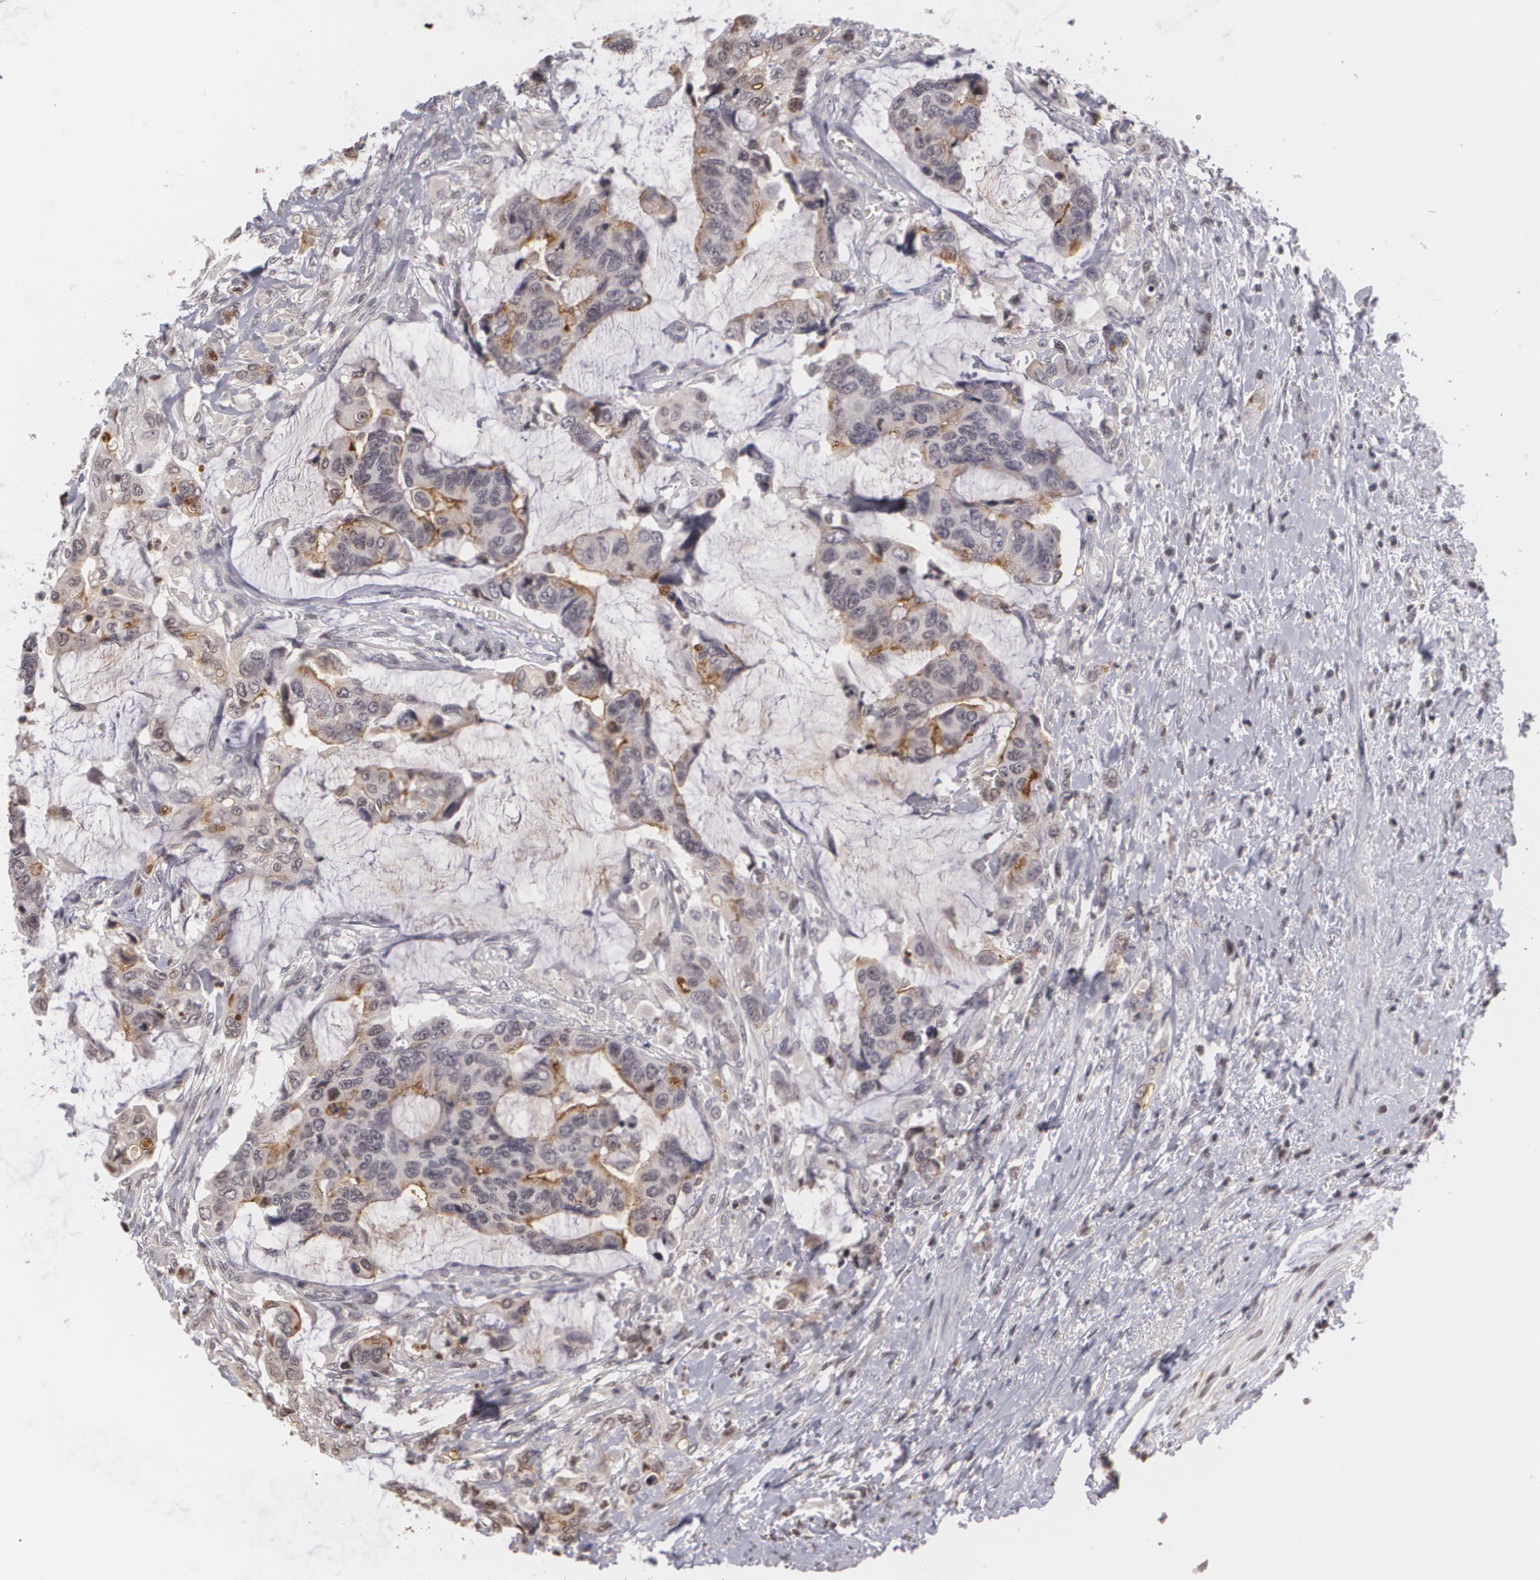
{"staining": {"intensity": "moderate", "quantity": "25%-75%", "location": "cytoplasmic/membranous"}, "tissue": "colorectal cancer", "cell_type": "Tumor cells", "image_type": "cancer", "snomed": [{"axis": "morphology", "description": "Adenocarcinoma, NOS"}, {"axis": "topography", "description": "Rectum"}], "caption": "Colorectal cancer stained with immunohistochemistry demonstrates moderate cytoplasmic/membranous staining in approximately 25%-75% of tumor cells.", "gene": "MUC1", "patient": {"sex": "female", "age": 59}}